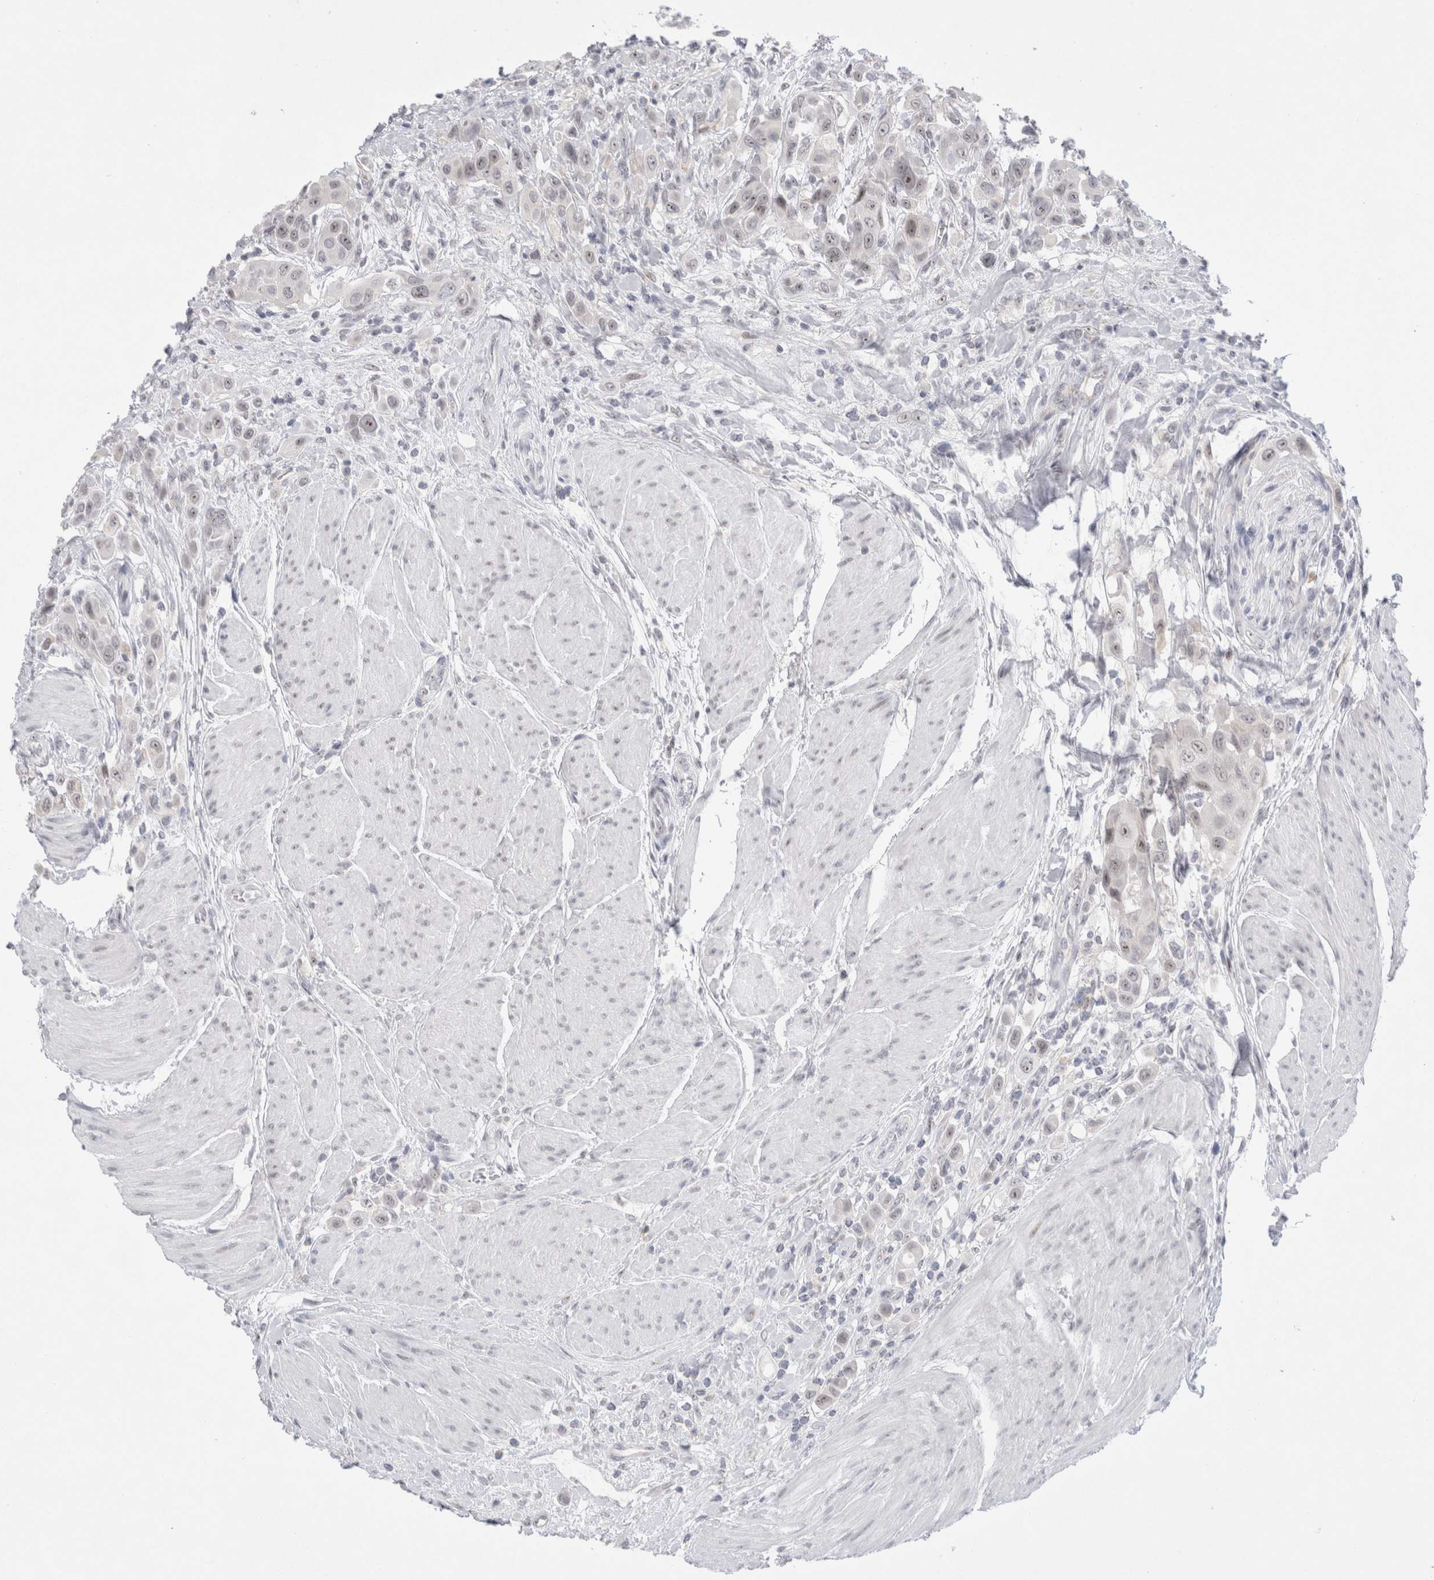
{"staining": {"intensity": "weak", "quantity": "25%-75%", "location": "nuclear"}, "tissue": "urothelial cancer", "cell_type": "Tumor cells", "image_type": "cancer", "snomed": [{"axis": "morphology", "description": "Urothelial carcinoma, High grade"}, {"axis": "topography", "description": "Urinary bladder"}], "caption": "A high-resolution micrograph shows IHC staining of urothelial cancer, which shows weak nuclear staining in approximately 25%-75% of tumor cells.", "gene": "CERS5", "patient": {"sex": "male", "age": 50}}